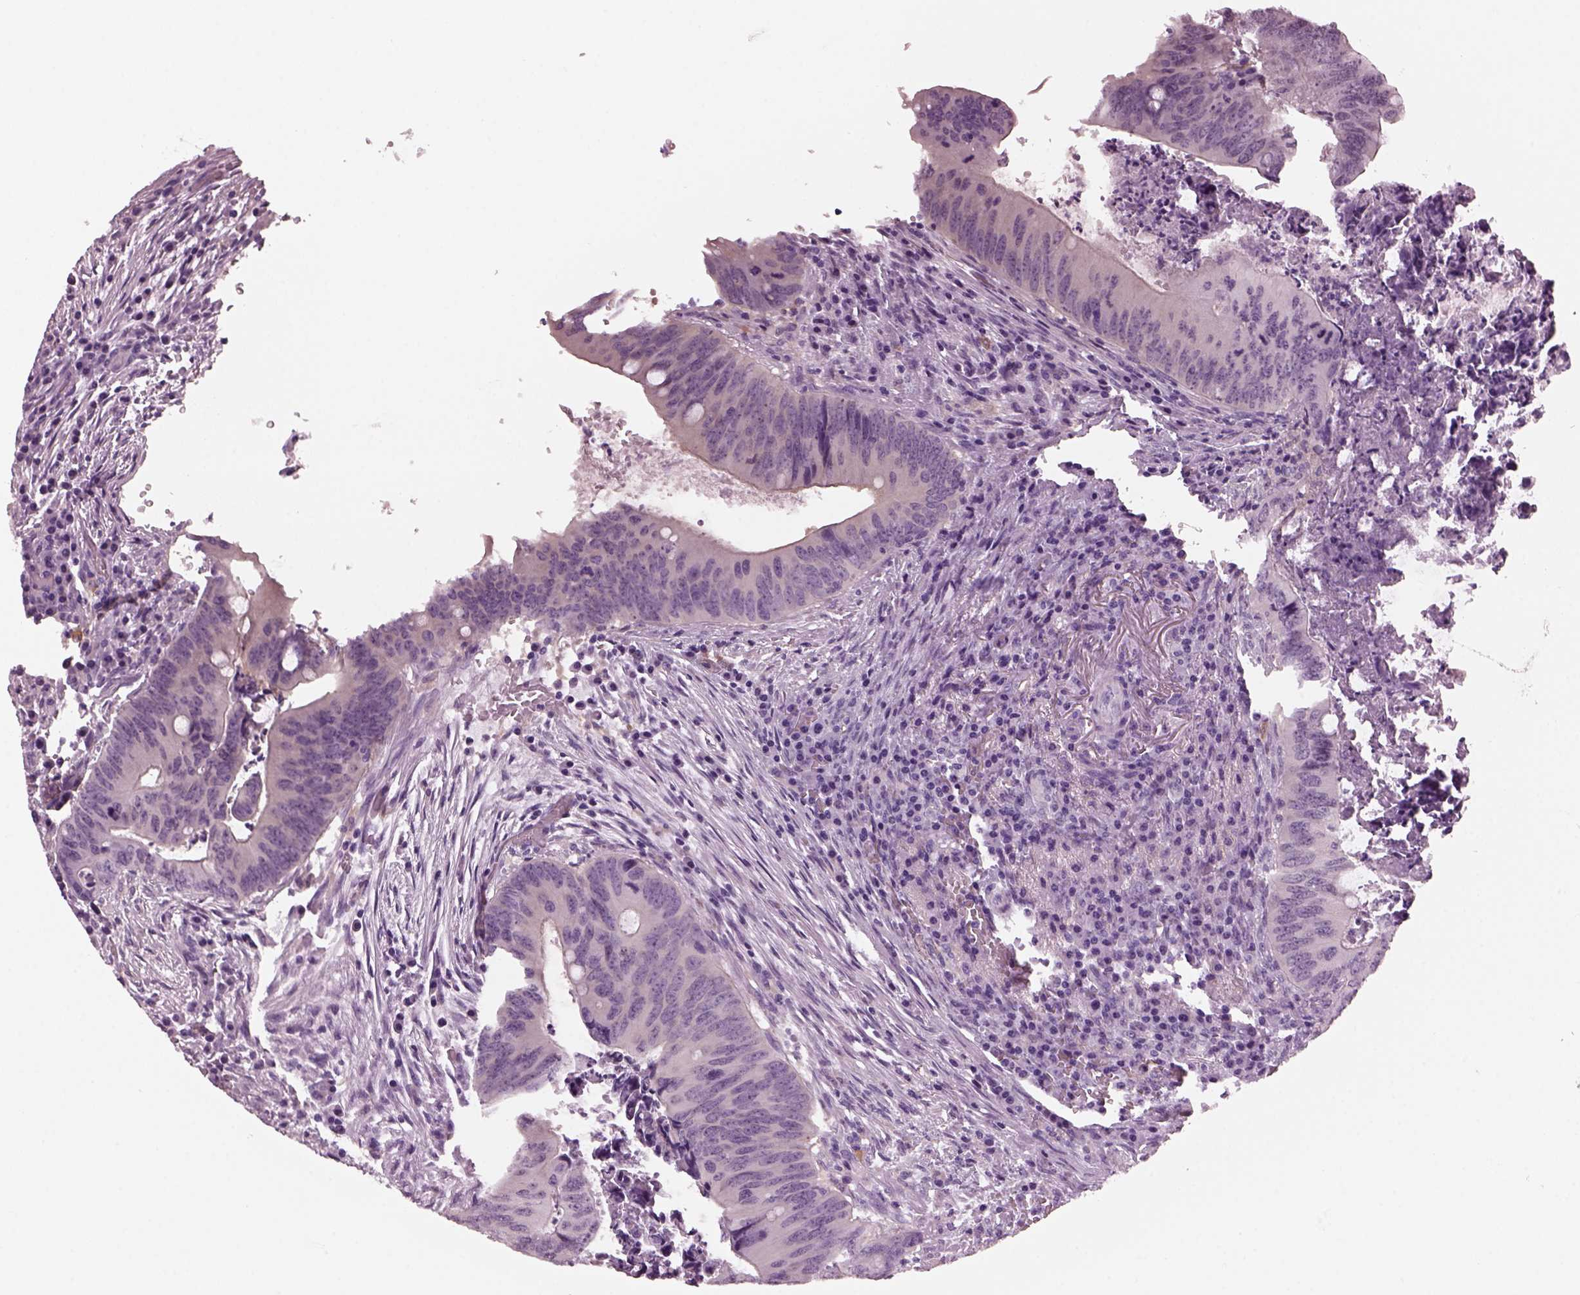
{"staining": {"intensity": "negative", "quantity": "none", "location": "none"}, "tissue": "colorectal cancer", "cell_type": "Tumor cells", "image_type": "cancer", "snomed": [{"axis": "morphology", "description": "Adenocarcinoma, NOS"}, {"axis": "topography", "description": "Colon"}], "caption": "Immunohistochemistry (IHC) micrograph of colorectal cancer (adenocarcinoma) stained for a protein (brown), which exhibits no positivity in tumor cells. (DAB immunohistochemistry (IHC), high magnification).", "gene": "SHTN1", "patient": {"sex": "female", "age": 74}}